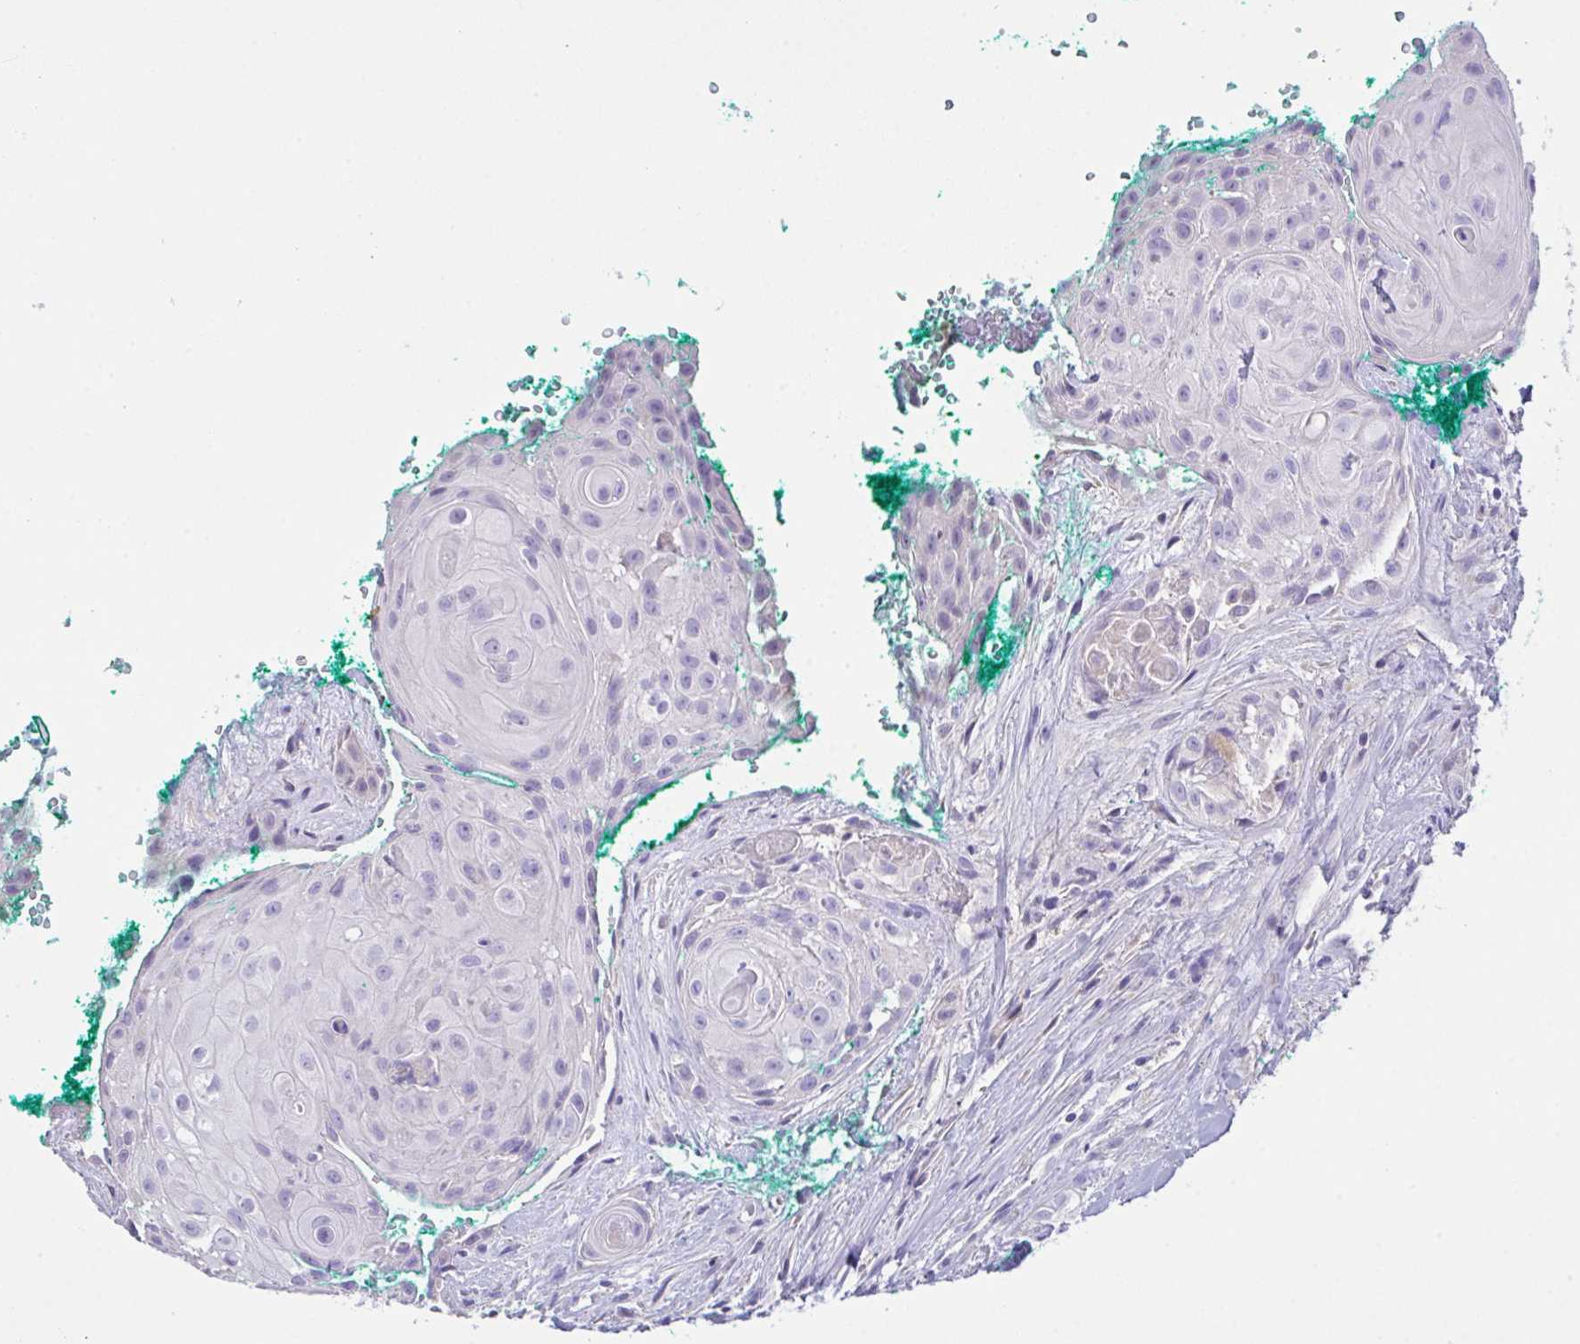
{"staining": {"intensity": "negative", "quantity": "none", "location": "none"}, "tissue": "head and neck cancer", "cell_type": "Tumor cells", "image_type": "cancer", "snomed": [{"axis": "morphology", "description": "Squamous cell carcinoma, NOS"}, {"axis": "topography", "description": "Head-Neck"}], "caption": "DAB (3,3'-diaminobenzidine) immunohistochemical staining of human head and neck cancer shows no significant staining in tumor cells.", "gene": "CA10", "patient": {"sex": "male", "age": 83}}